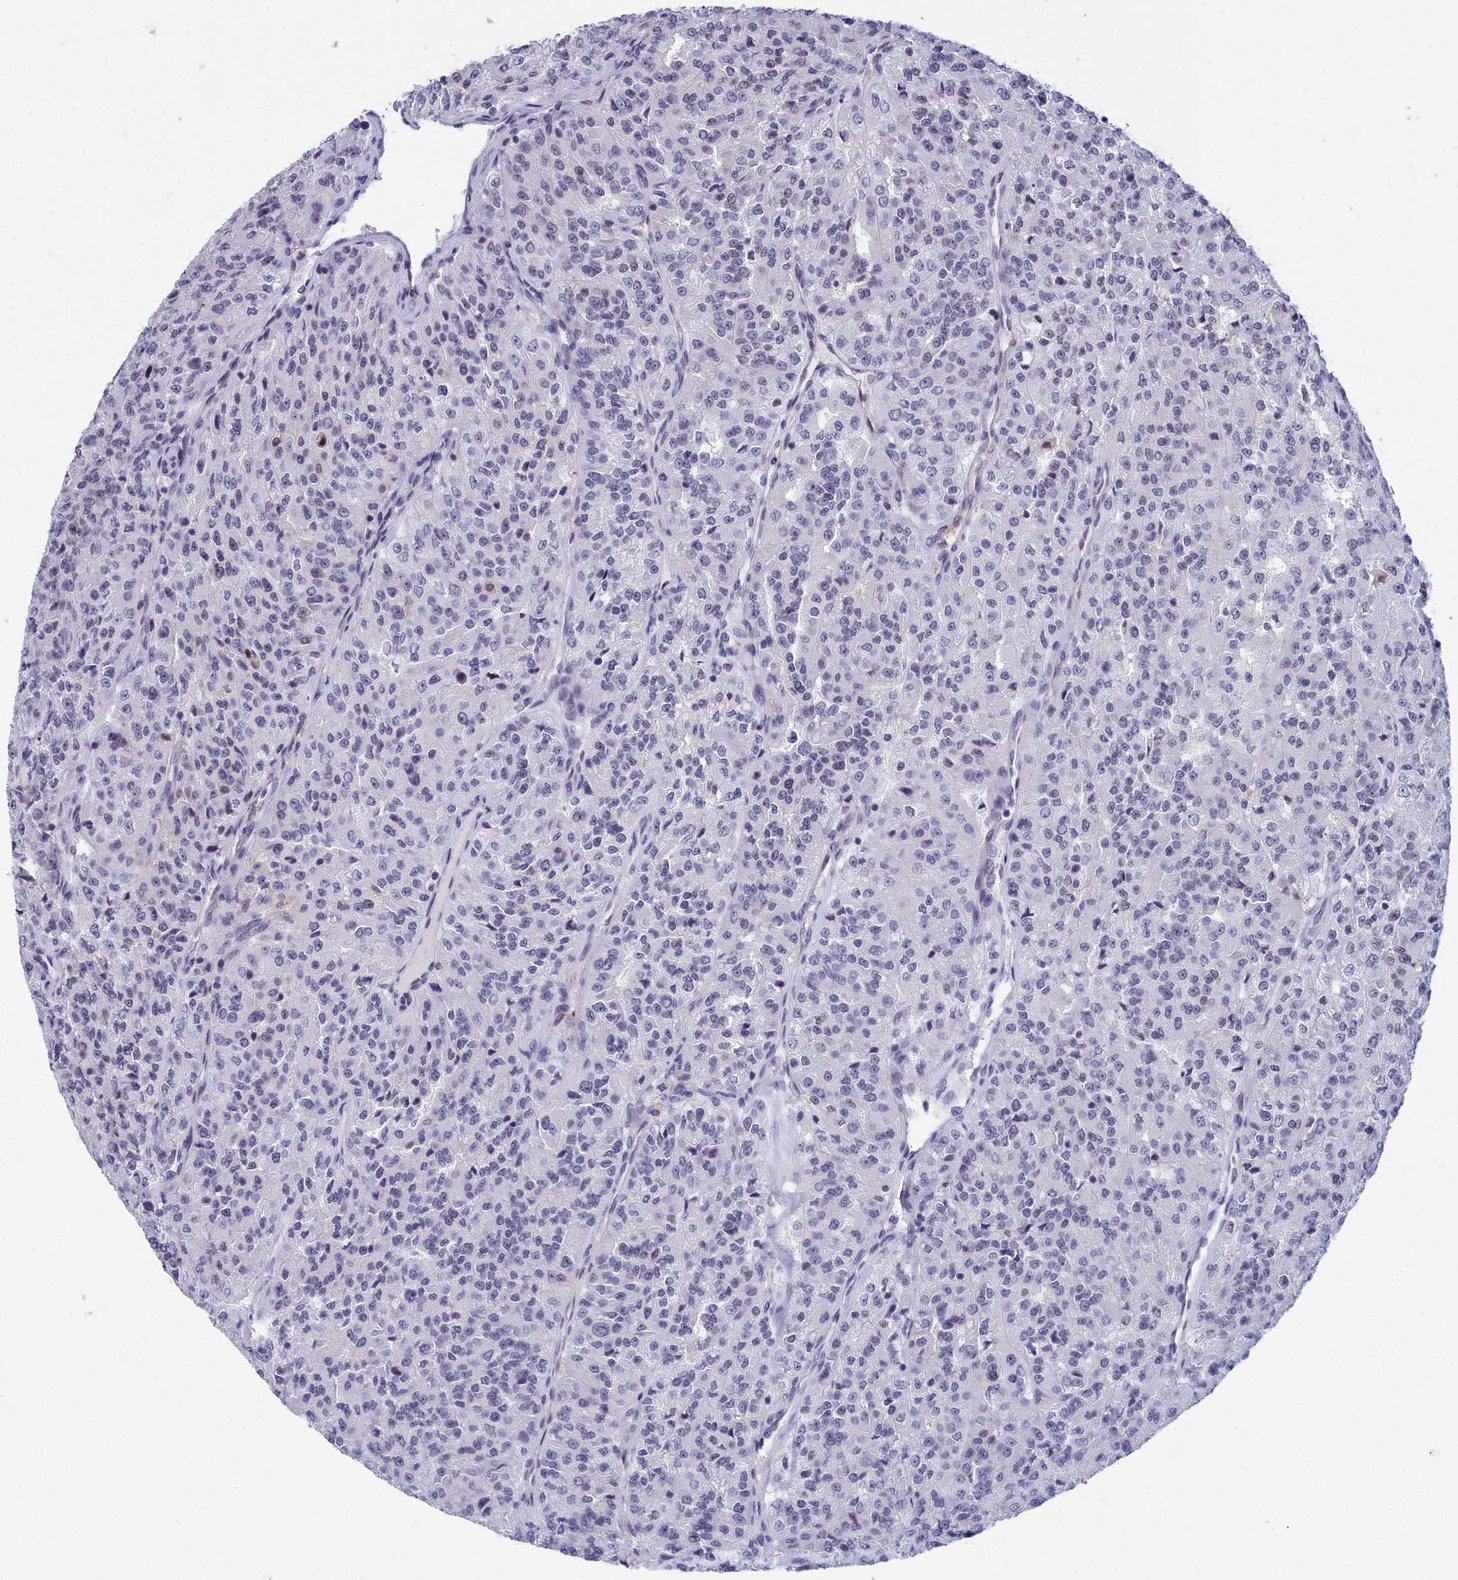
{"staining": {"intensity": "negative", "quantity": "none", "location": "none"}, "tissue": "renal cancer", "cell_type": "Tumor cells", "image_type": "cancer", "snomed": [{"axis": "morphology", "description": "Adenocarcinoma, NOS"}, {"axis": "topography", "description": "Kidney"}], "caption": "Renal cancer (adenocarcinoma) was stained to show a protein in brown. There is no significant expression in tumor cells. (Stains: DAB IHC with hematoxylin counter stain, Microscopy: brightfield microscopy at high magnification).", "gene": "CCDC97", "patient": {"sex": "female", "age": 63}}